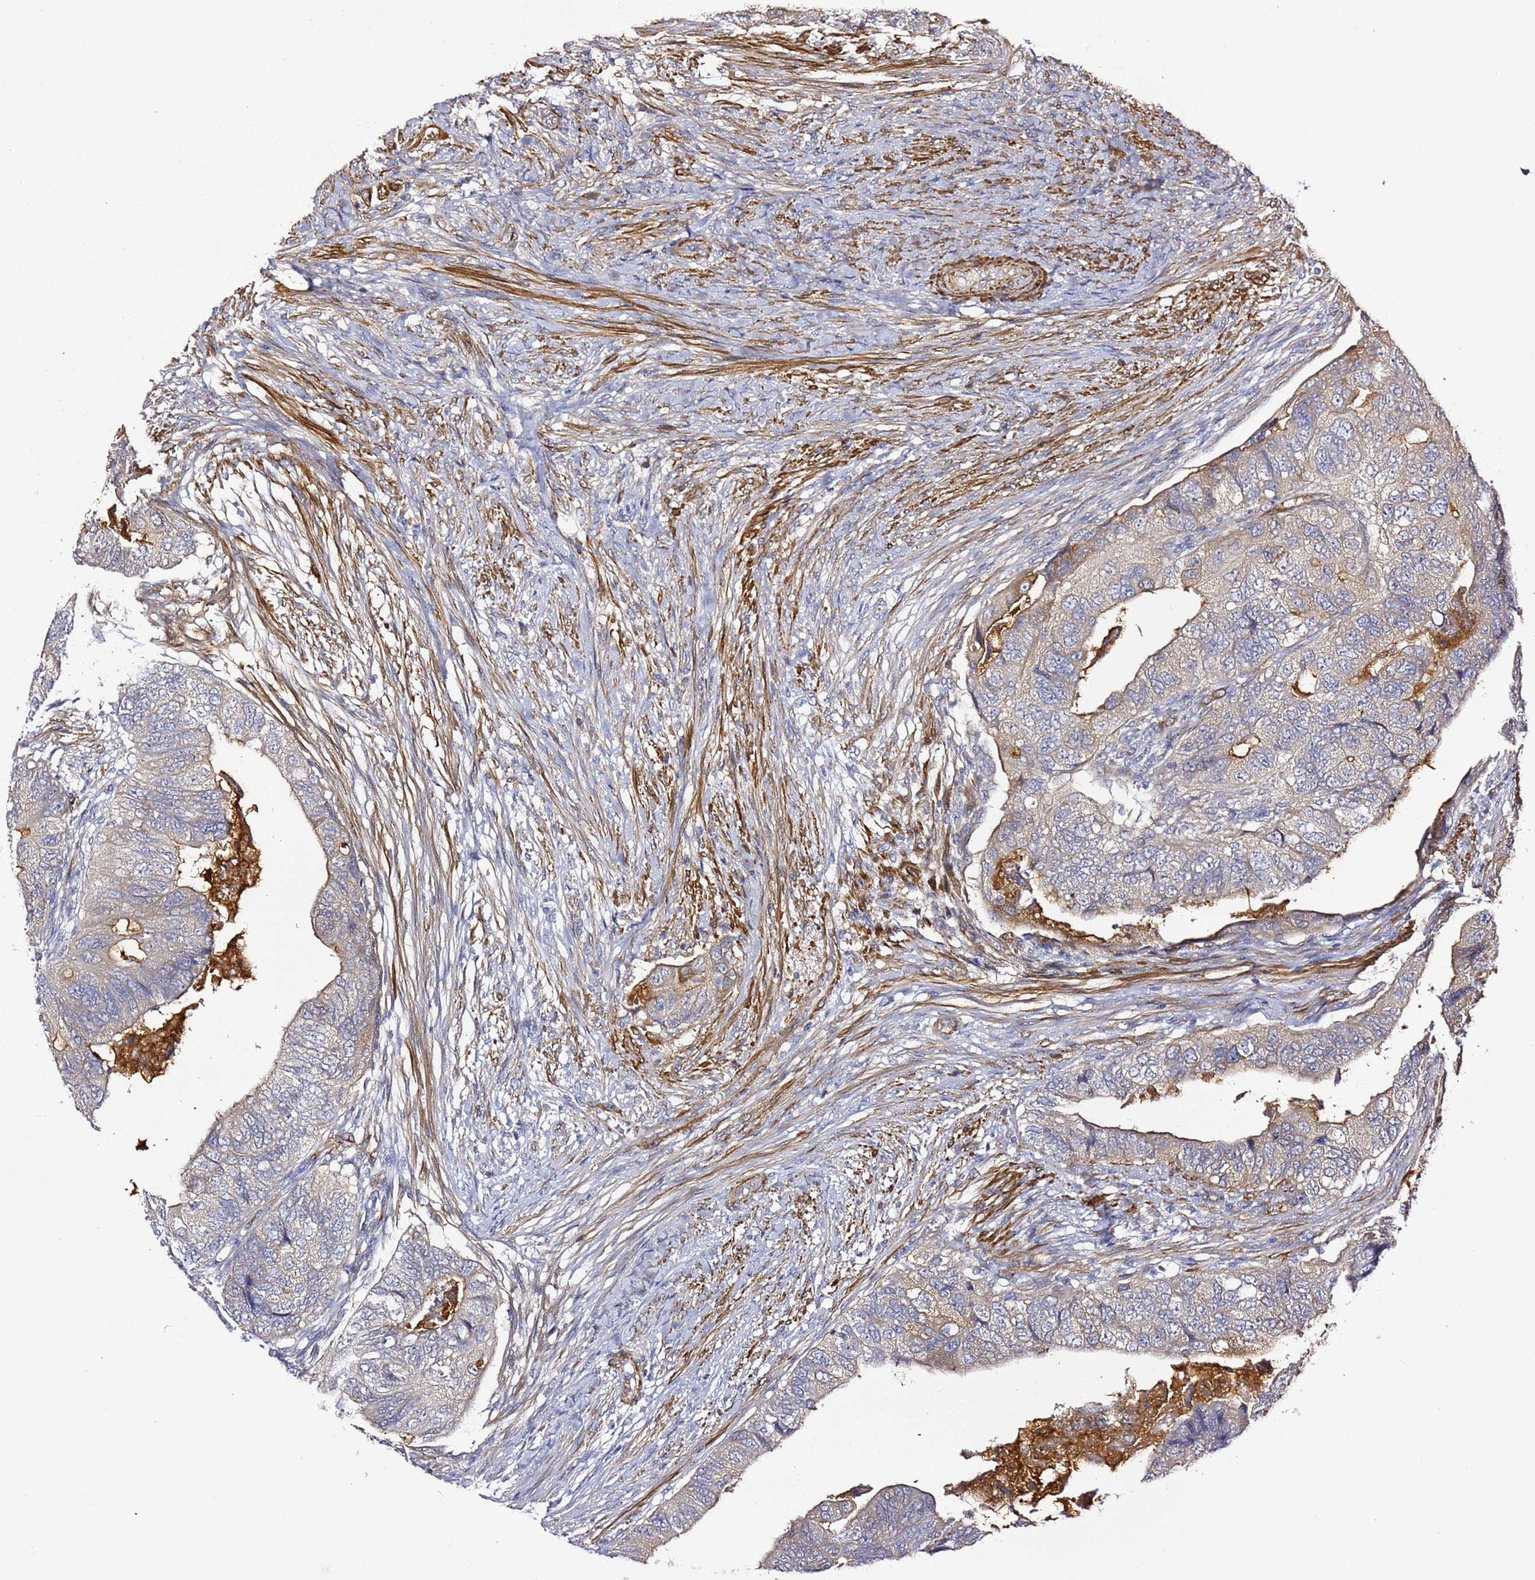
{"staining": {"intensity": "weak", "quantity": "<25%", "location": "cytoplasmic/membranous"}, "tissue": "colorectal cancer", "cell_type": "Tumor cells", "image_type": "cancer", "snomed": [{"axis": "morphology", "description": "Adenocarcinoma, NOS"}, {"axis": "topography", "description": "Rectum"}], "caption": "The histopathology image reveals no staining of tumor cells in adenocarcinoma (colorectal). (DAB (3,3'-diaminobenzidine) immunohistochemistry, high magnification).", "gene": "EPS8L1", "patient": {"sex": "male", "age": 63}}